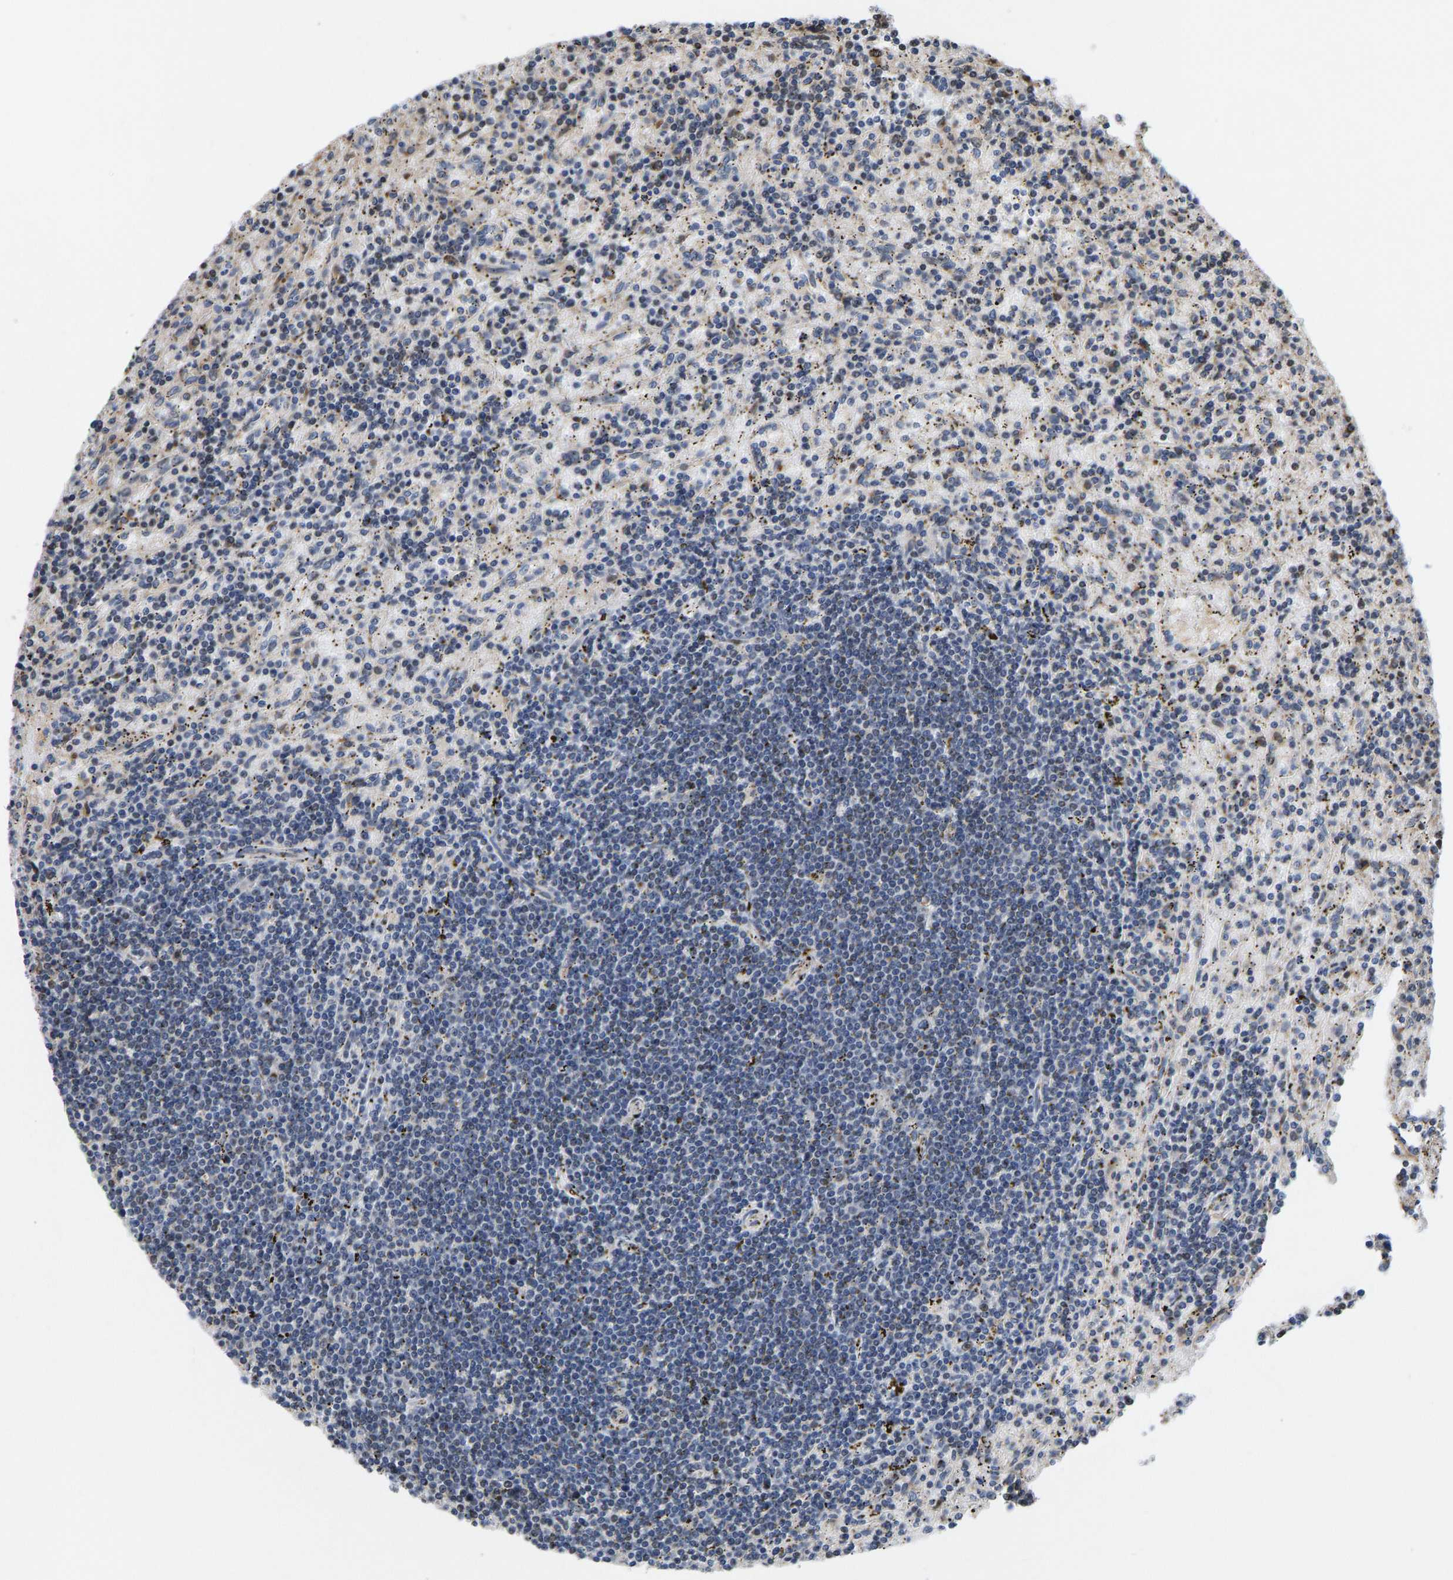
{"staining": {"intensity": "weak", "quantity": "<25%", "location": "nuclear"}, "tissue": "lymphoma", "cell_type": "Tumor cells", "image_type": "cancer", "snomed": [{"axis": "morphology", "description": "Malignant lymphoma, non-Hodgkin's type, Low grade"}, {"axis": "topography", "description": "Spleen"}], "caption": "Histopathology image shows no protein positivity in tumor cells of lymphoma tissue. (DAB (3,3'-diaminobenzidine) immunohistochemistry (IHC) with hematoxylin counter stain).", "gene": "YIPF4", "patient": {"sex": "male", "age": 76}}